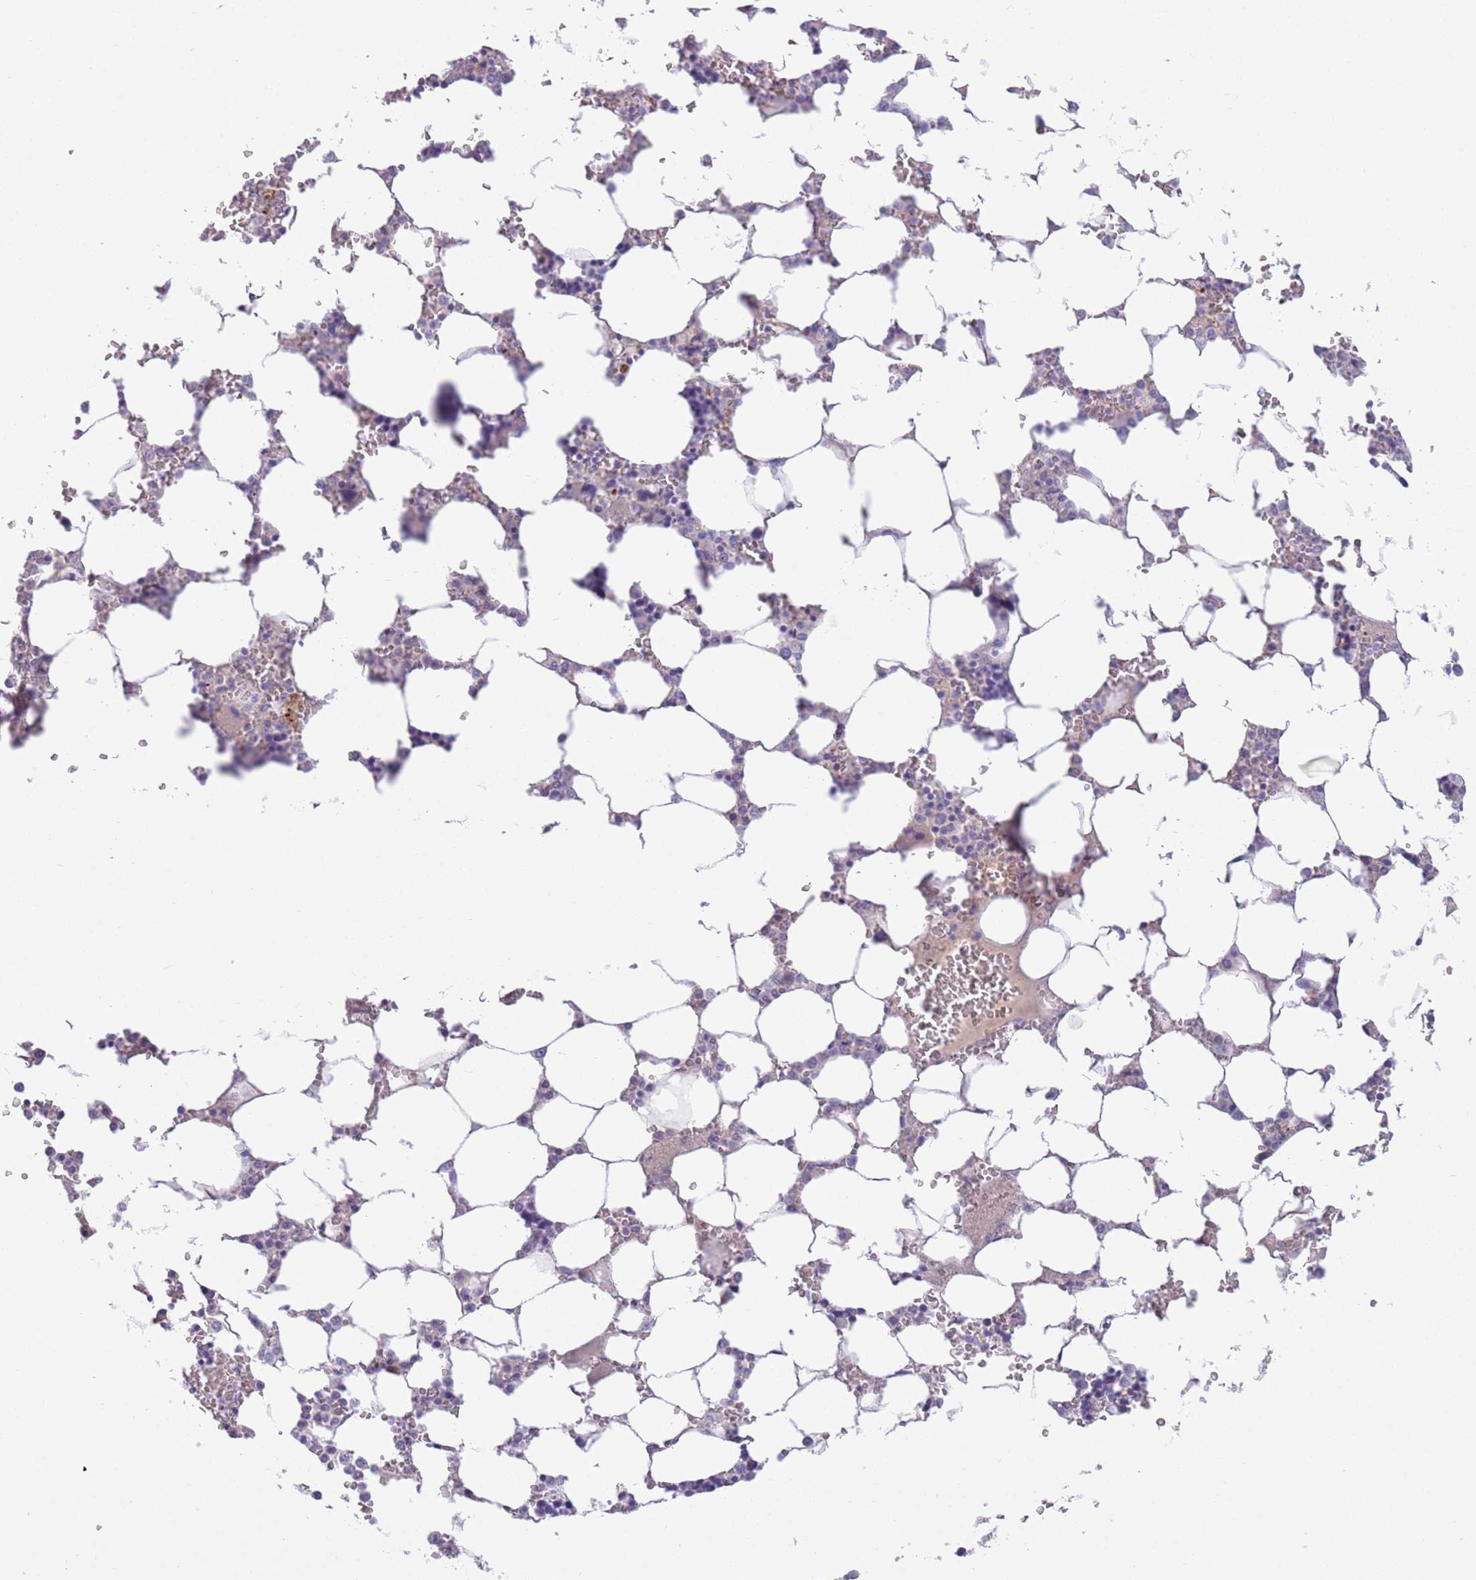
{"staining": {"intensity": "negative", "quantity": "none", "location": "none"}, "tissue": "bone marrow", "cell_type": "Hematopoietic cells", "image_type": "normal", "snomed": [{"axis": "morphology", "description": "Normal tissue, NOS"}, {"axis": "topography", "description": "Bone marrow"}], "caption": "Hematopoietic cells show no significant protein staining in unremarkable bone marrow. (DAB (3,3'-diaminobenzidine) immunohistochemistry (IHC) visualized using brightfield microscopy, high magnification).", "gene": "SFTPA1", "patient": {"sex": "male", "age": 64}}